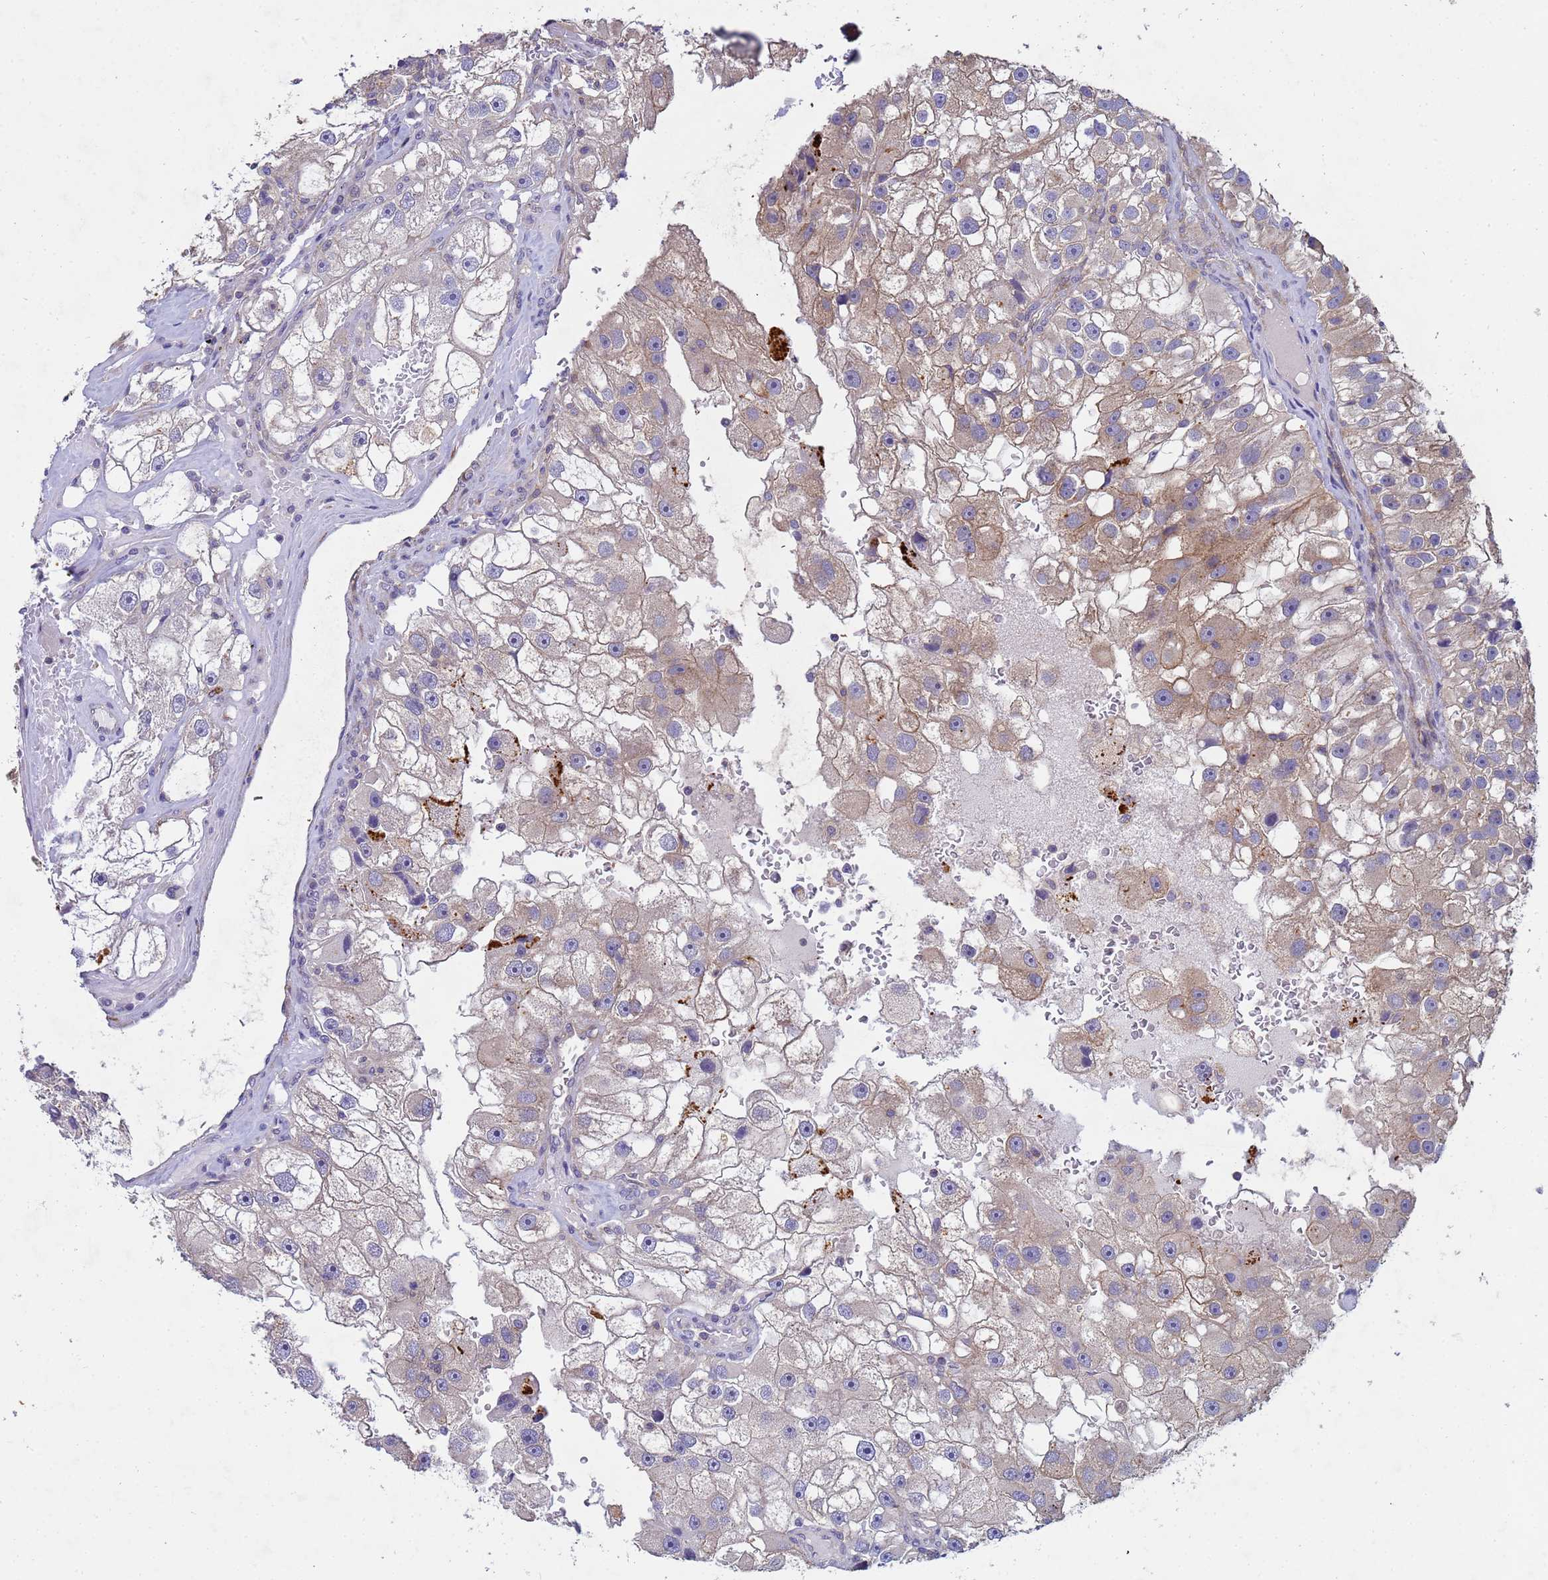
{"staining": {"intensity": "moderate", "quantity": "<25%", "location": "cytoplasmic/membranous"}, "tissue": "renal cancer", "cell_type": "Tumor cells", "image_type": "cancer", "snomed": [{"axis": "morphology", "description": "Adenocarcinoma, NOS"}, {"axis": "topography", "description": "Kidney"}], "caption": "Renal adenocarcinoma tissue displays moderate cytoplasmic/membranous positivity in approximately <25% of tumor cells", "gene": "CDC34", "patient": {"sex": "male", "age": 63}}